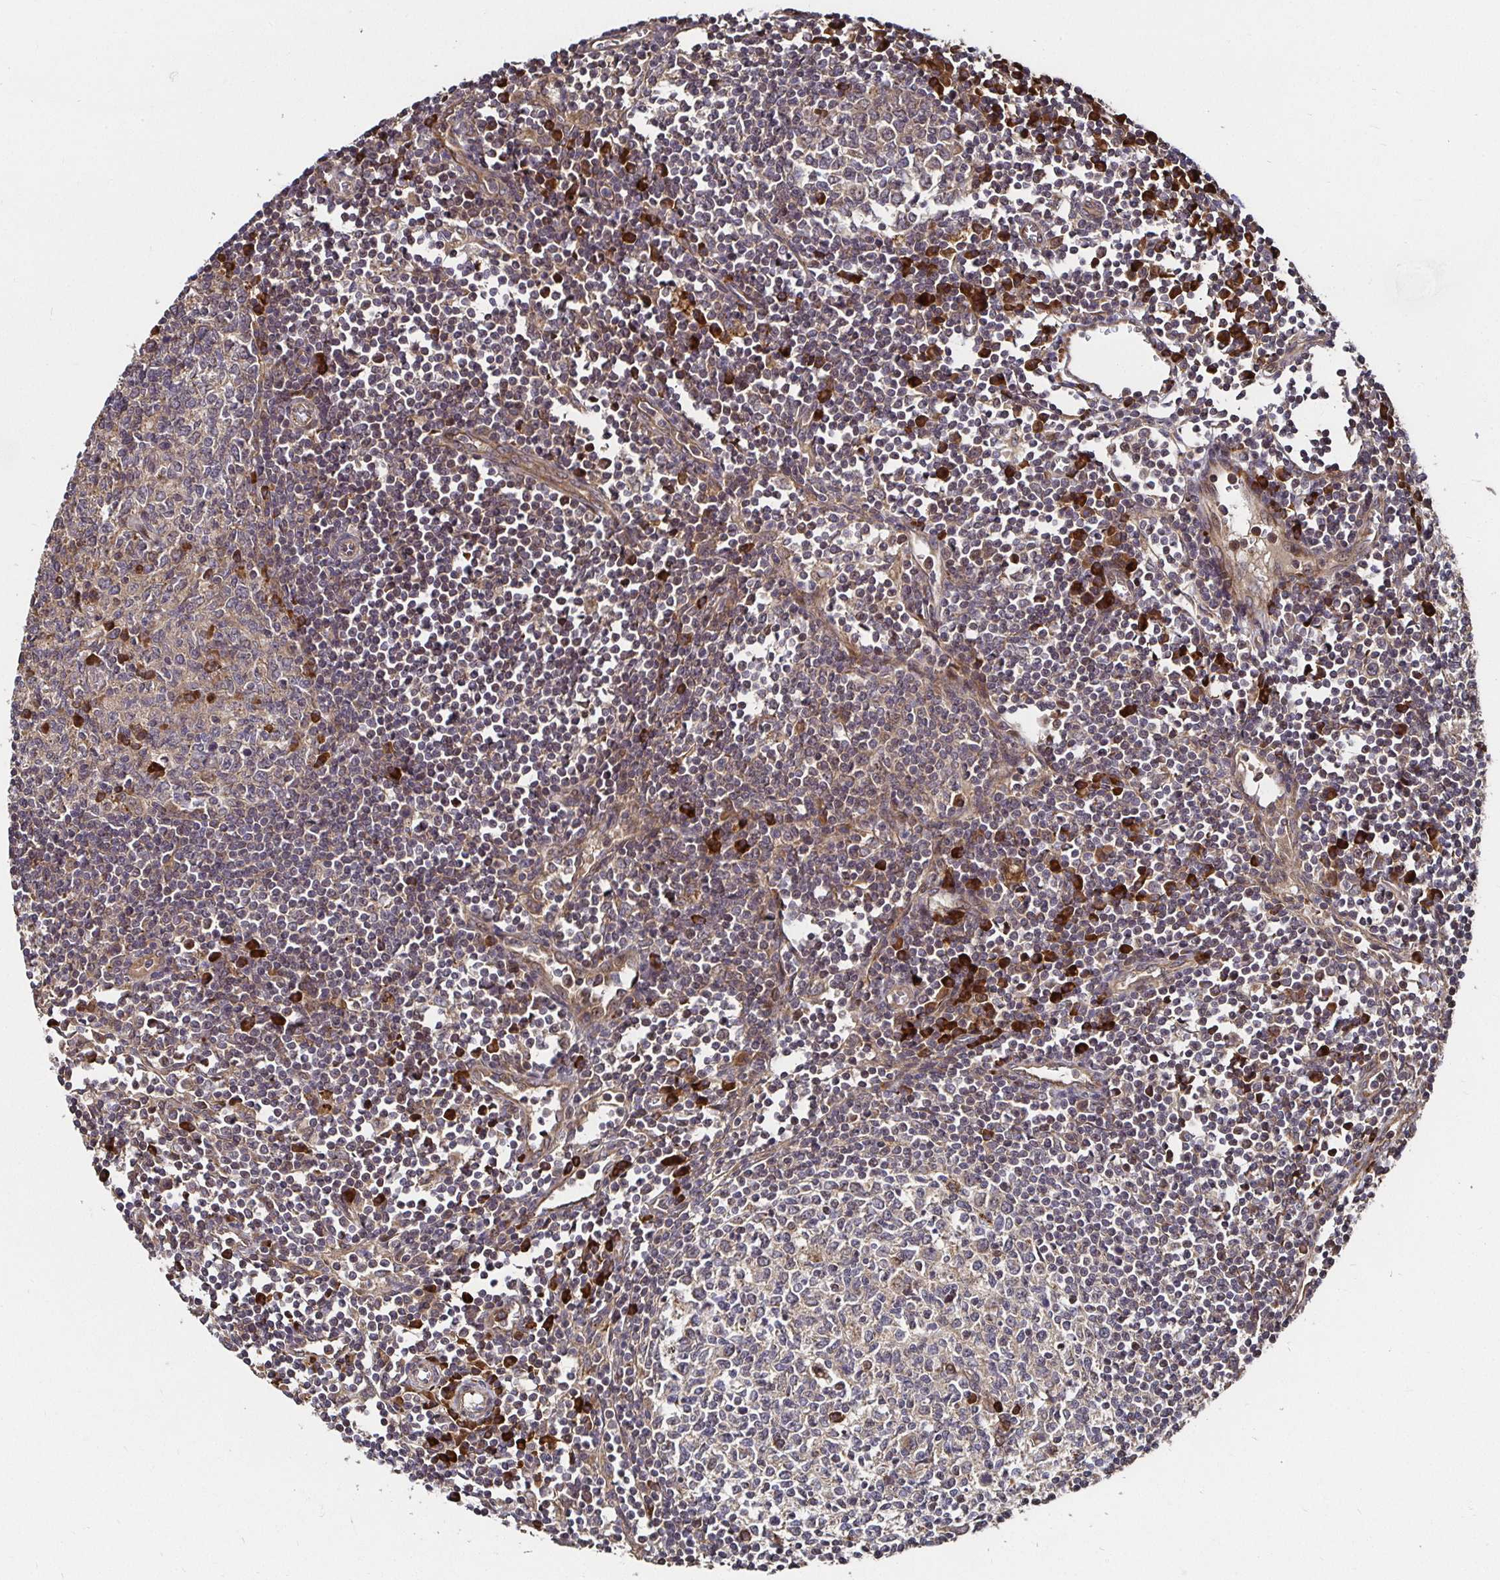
{"staining": {"intensity": "strong", "quantity": "<25%", "location": "cytoplasmic/membranous"}, "tissue": "lymph node", "cell_type": "Germinal center cells", "image_type": "normal", "snomed": [{"axis": "morphology", "description": "Normal tissue, NOS"}, {"axis": "topography", "description": "Lymph node"}], "caption": "DAB (3,3'-diaminobenzidine) immunohistochemical staining of unremarkable lymph node shows strong cytoplasmic/membranous protein positivity in about <25% of germinal center cells.", "gene": "MLST8", "patient": {"sex": "male", "age": 67}}